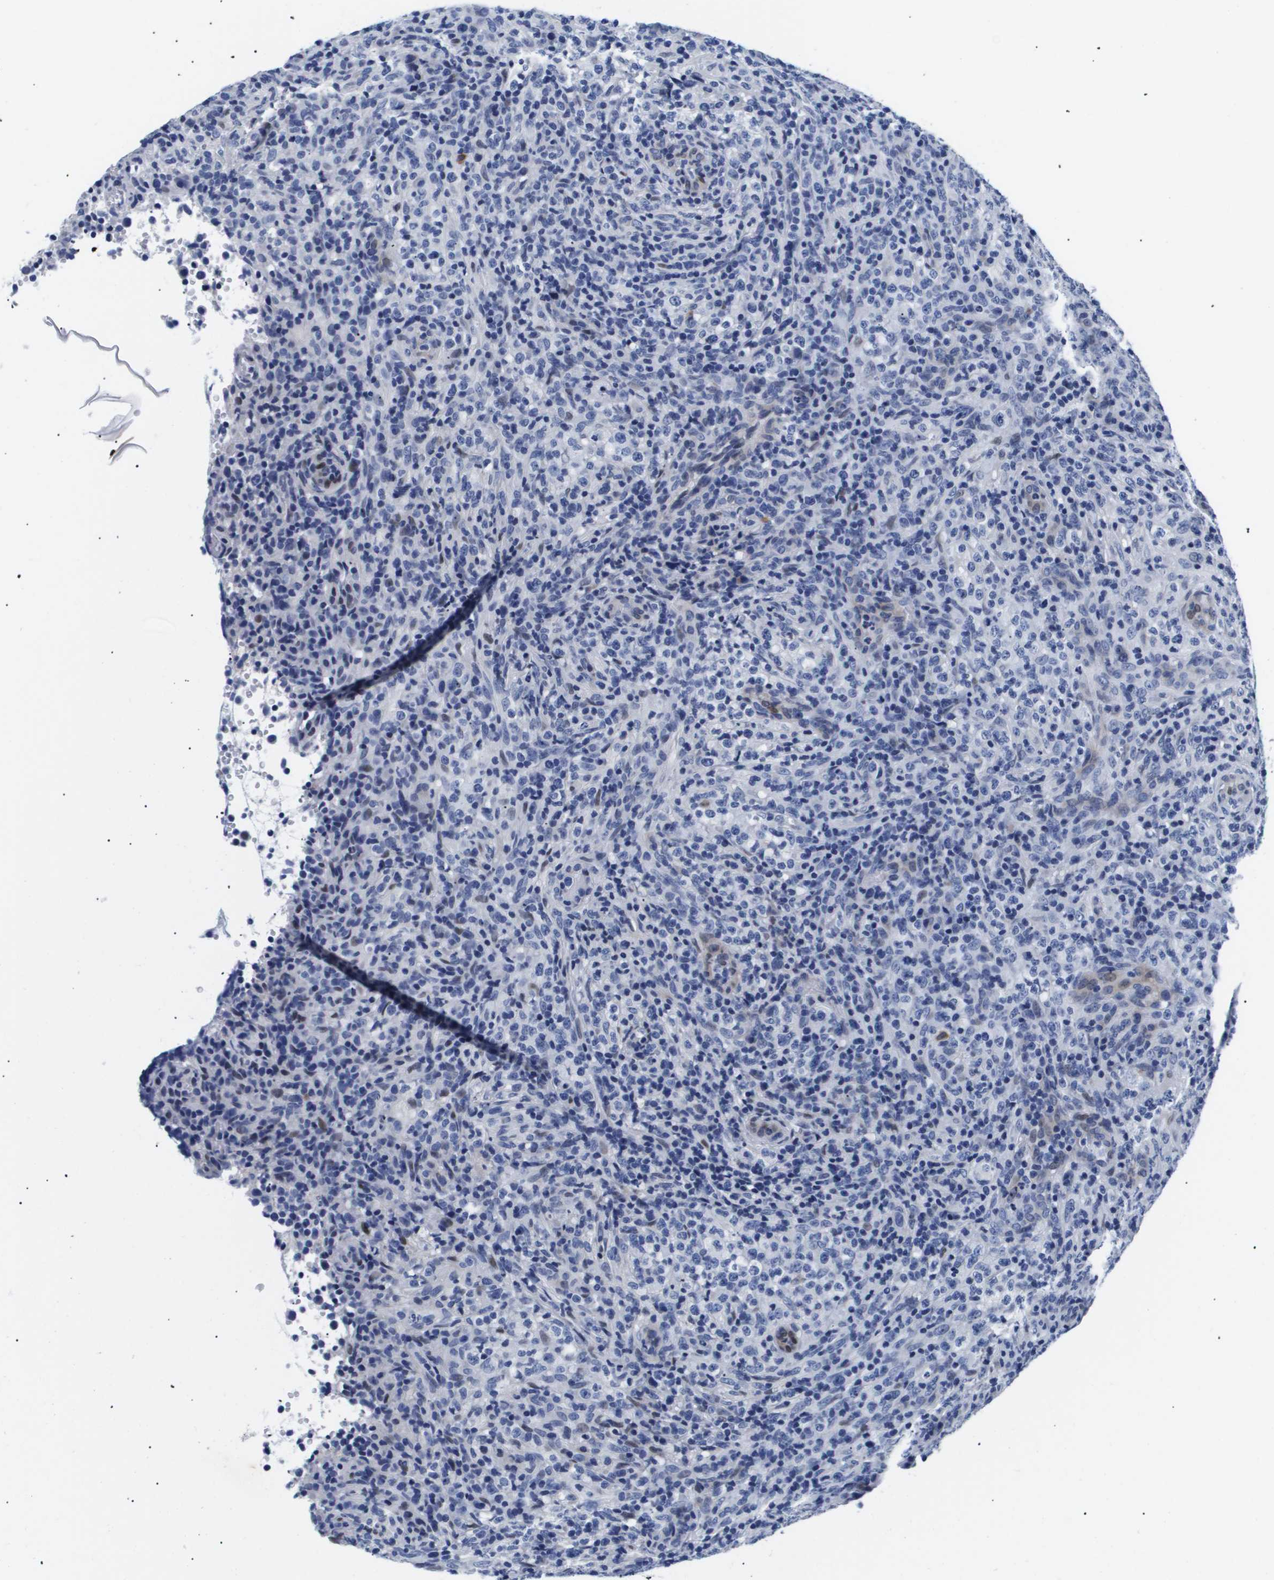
{"staining": {"intensity": "negative", "quantity": "none", "location": "none"}, "tissue": "lymphoma", "cell_type": "Tumor cells", "image_type": "cancer", "snomed": [{"axis": "morphology", "description": "Malignant lymphoma, non-Hodgkin's type, High grade"}, {"axis": "topography", "description": "Lymph node"}], "caption": "A photomicrograph of human malignant lymphoma, non-Hodgkin's type (high-grade) is negative for staining in tumor cells.", "gene": "SHD", "patient": {"sex": "female", "age": 76}}